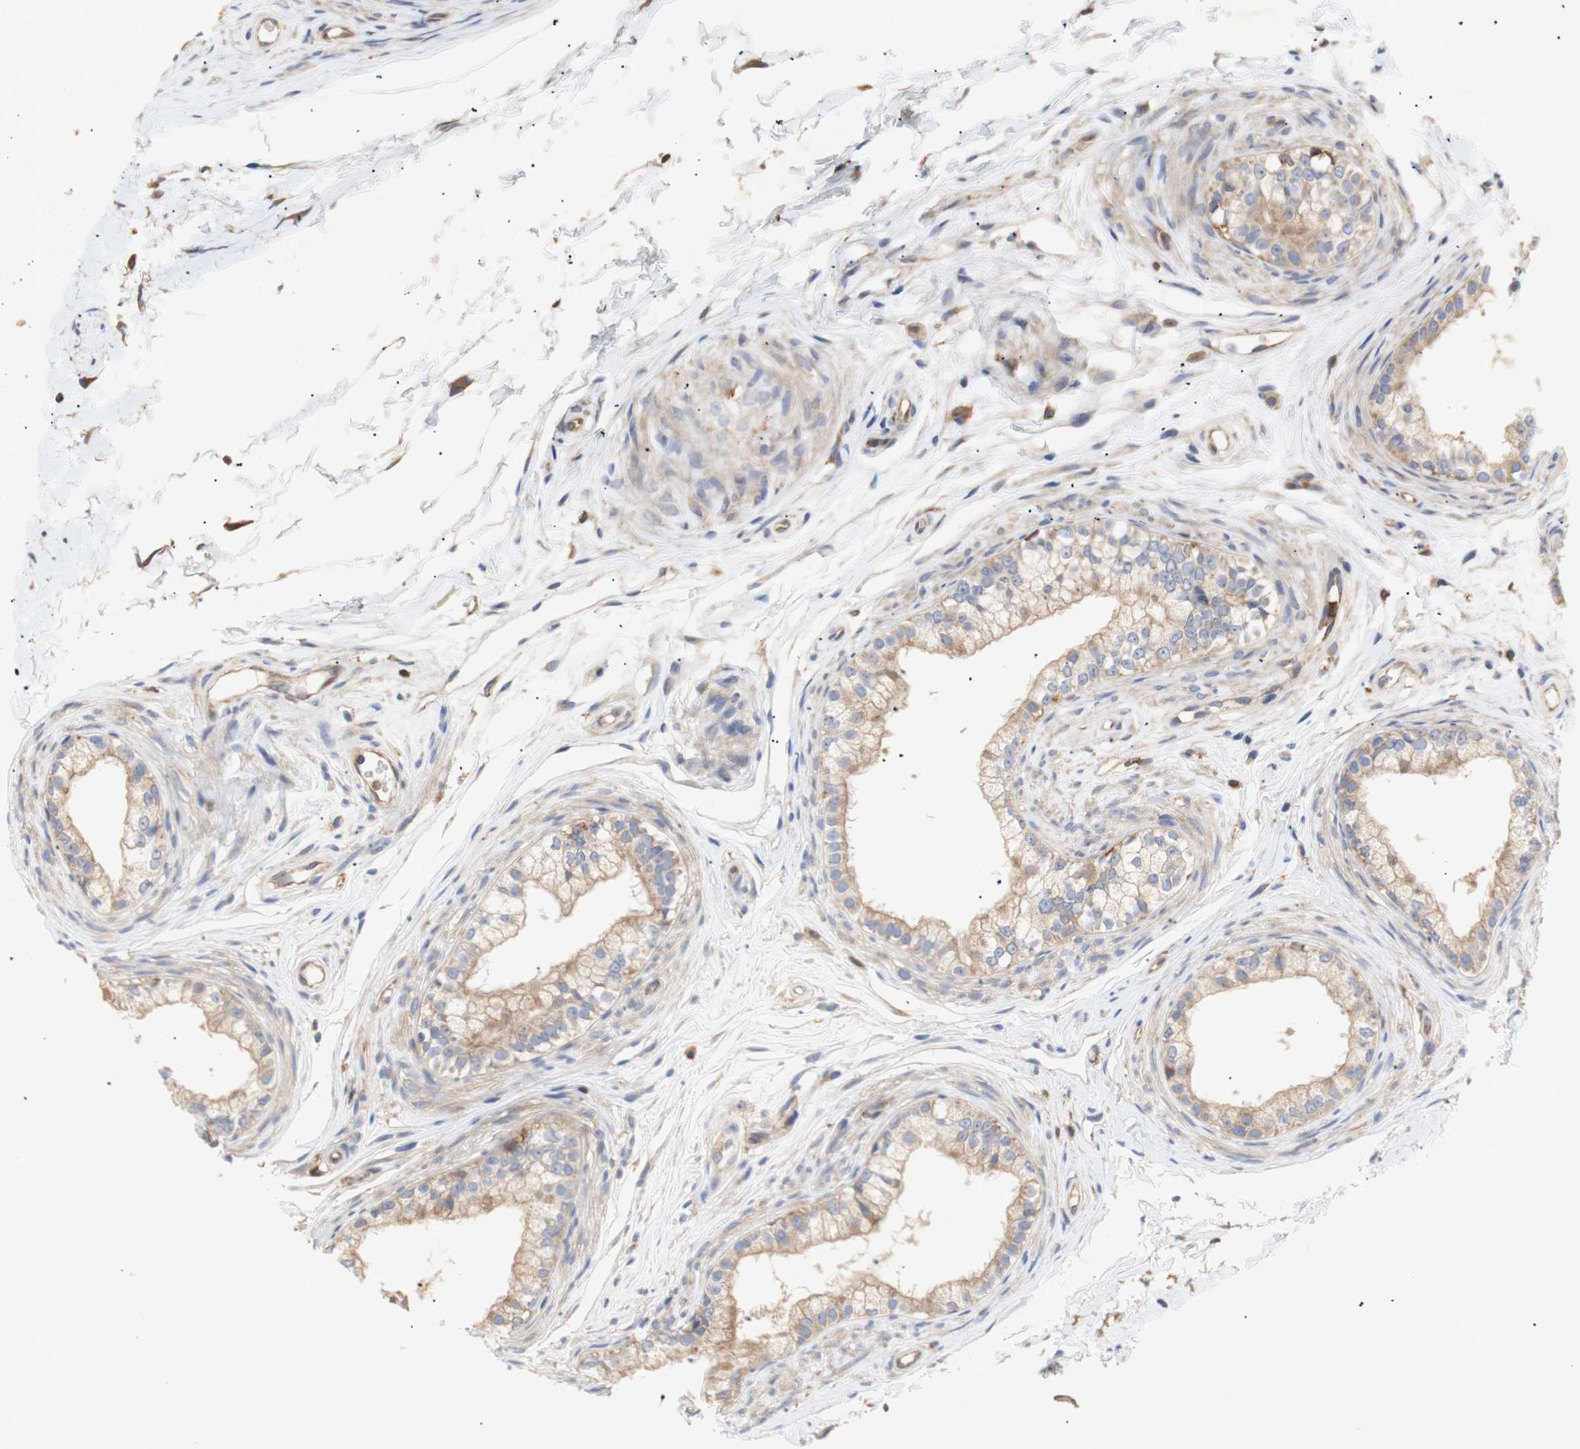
{"staining": {"intensity": "moderate", "quantity": ">75%", "location": "cytoplasmic/membranous"}, "tissue": "epididymis", "cell_type": "Glandular cells", "image_type": "normal", "snomed": [{"axis": "morphology", "description": "Normal tissue, NOS"}, {"axis": "topography", "description": "Epididymis"}], "caption": "Immunohistochemical staining of benign human epididymis demonstrates medium levels of moderate cytoplasmic/membranous positivity in about >75% of glandular cells.", "gene": "IKBKG", "patient": {"sex": "male", "age": 56}}